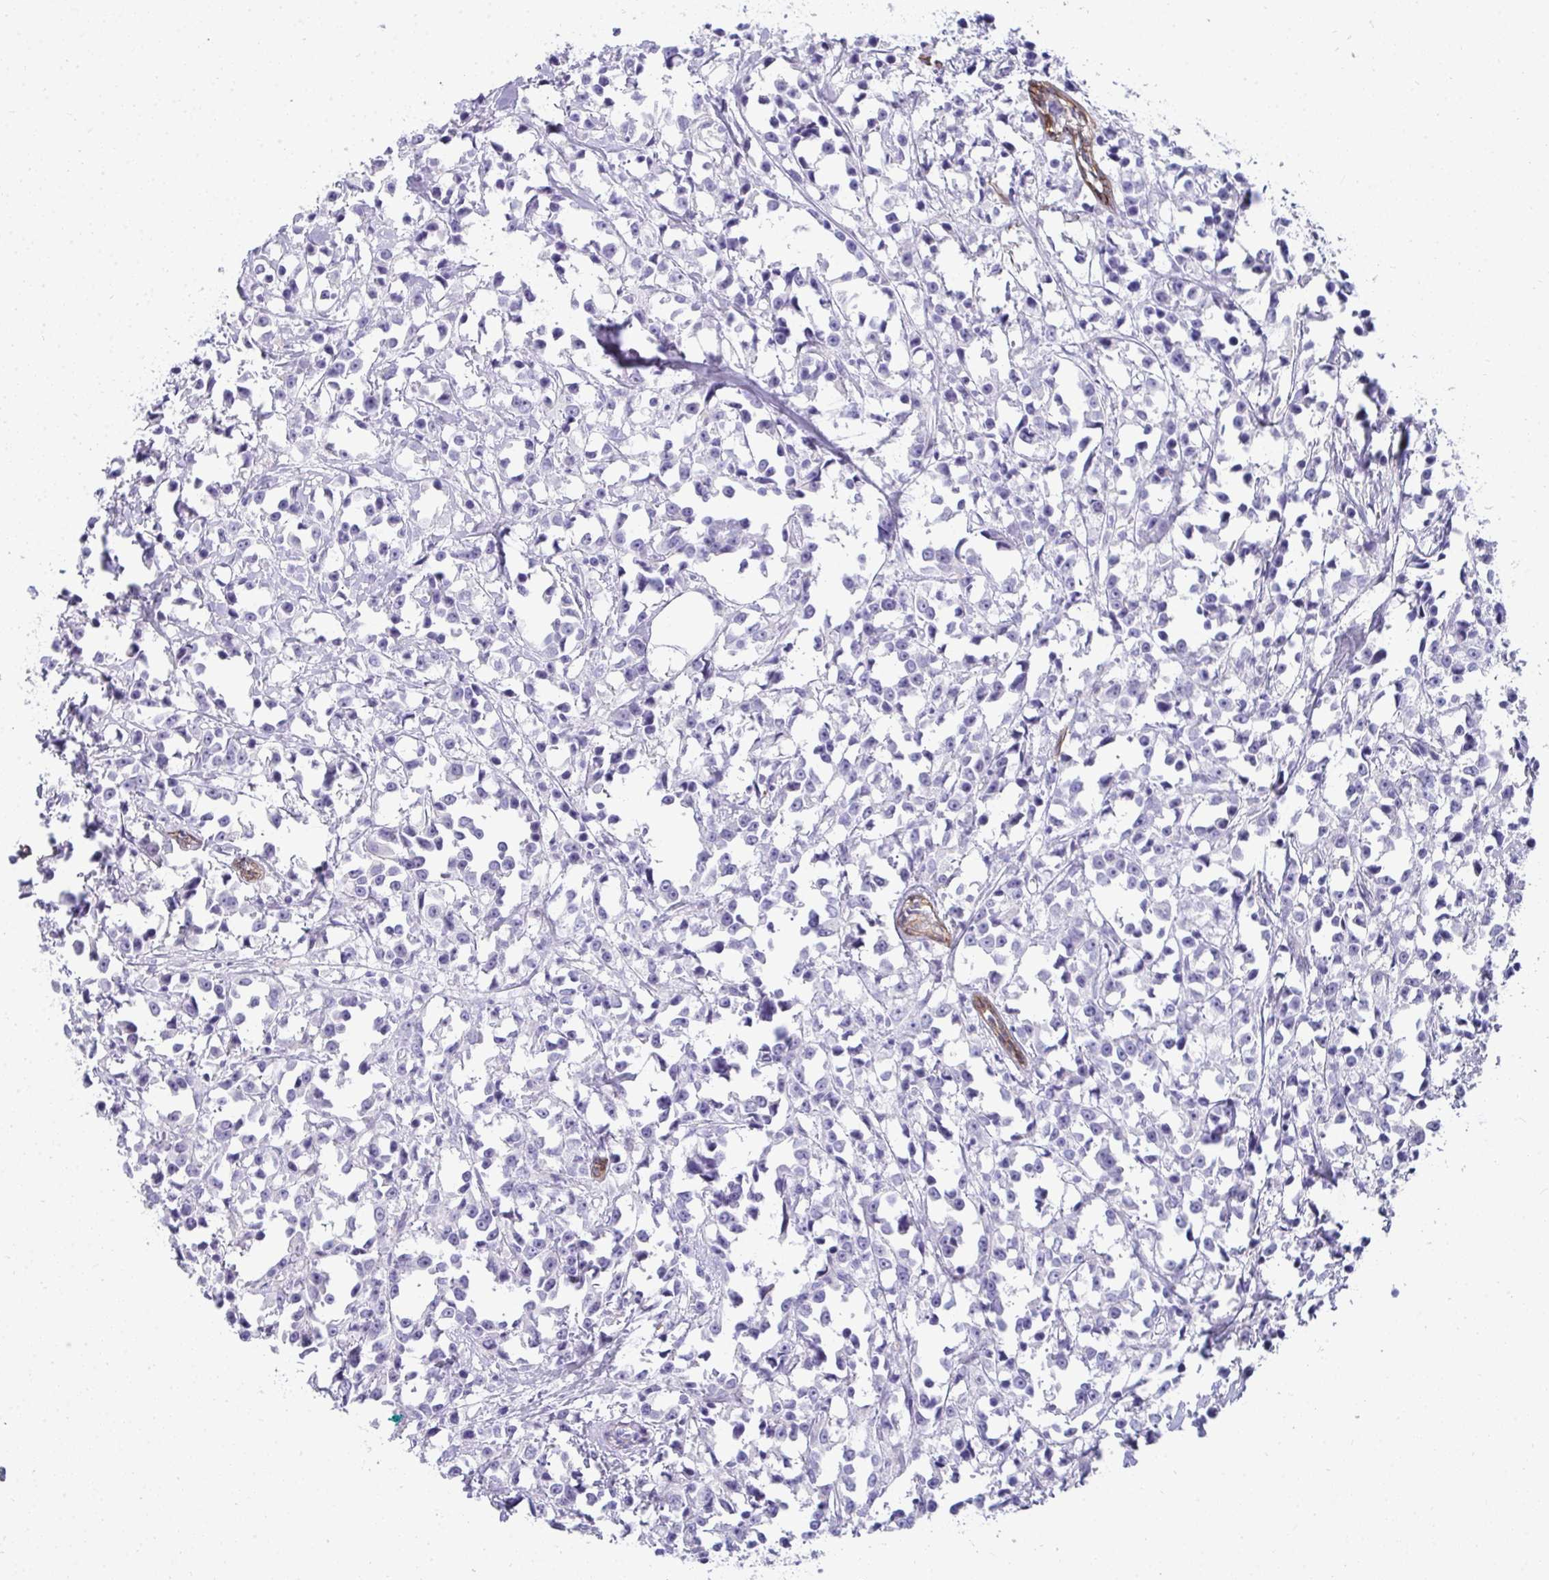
{"staining": {"intensity": "negative", "quantity": "none", "location": "none"}, "tissue": "breast cancer", "cell_type": "Tumor cells", "image_type": "cancer", "snomed": [{"axis": "morphology", "description": "Duct carcinoma"}, {"axis": "topography", "description": "Breast"}], "caption": "The IHC histopathology image has no significant expression in tumor cells of invasive ductal carcinoma (breast) tissue. (DAB (3,3'-diaminobenzidine) immunohistochemistry (IHC) with hematoxylin counter stain).", "gene": "AK5", "patient": {"sex": "female", "age": 80}}